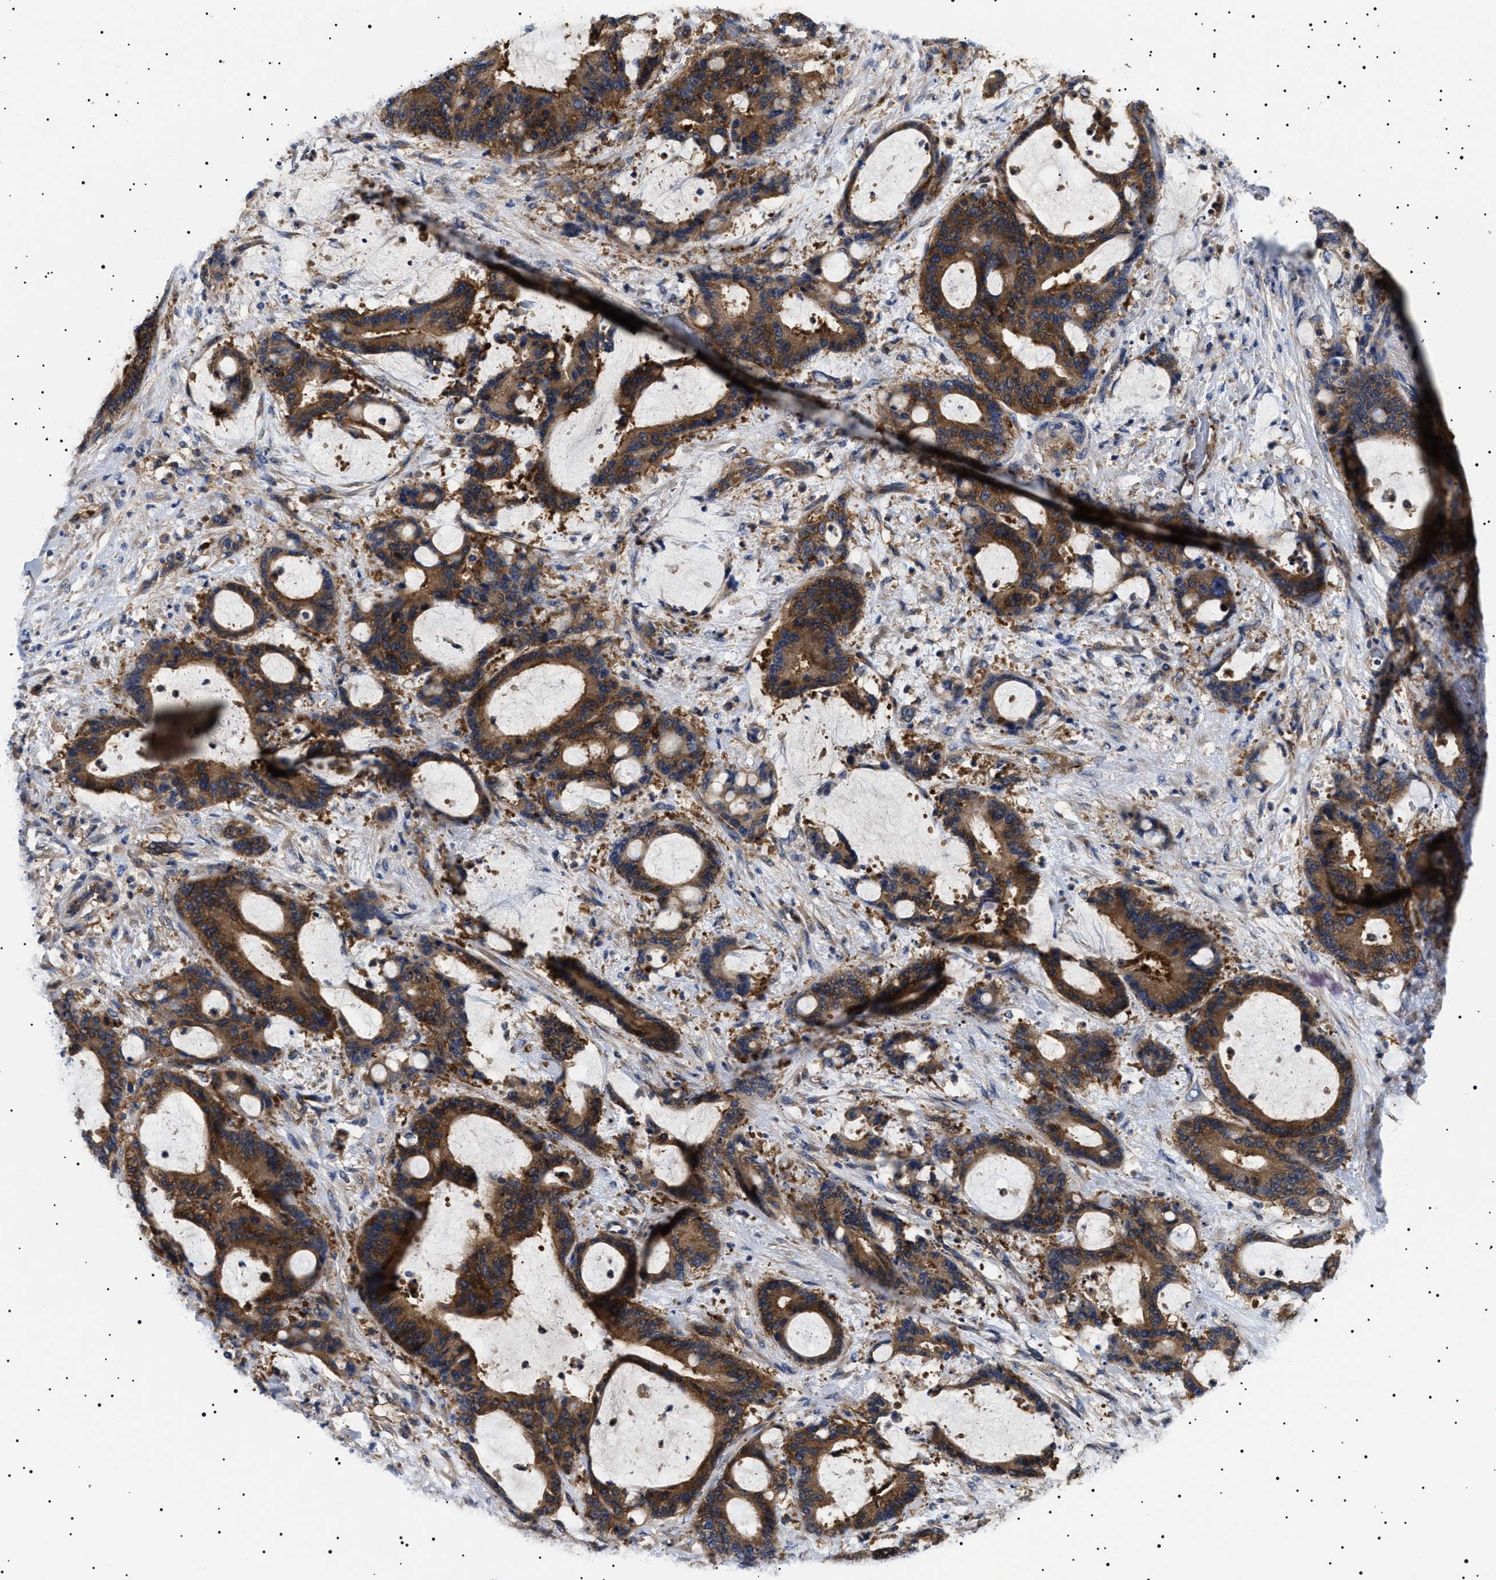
{"staining": {"intensity": "moderate", "quantity": ">75%", "location": "cytoplasmic/membranous"}, "tissue": "liver cancer", "cell_type": "Tumor cells", "image_type": "cancer", "snomed": [{"axis": "morphology", "description": "Normal tissue, NOS"}, {"axis": "morphology", "description": "Cholangiocarcinoma"}, {"axis": "topography", "description": "Liver"}, {"axis": "topography", "description": "Peripheral nerve tissue"}], "caption": "The photomicrograph demonstrates staining of cholangiocarcinoma (liver), revealing moderate cytoplasmic/membranous protein expression (brown color) within tumor cells.", "gene": "TPP2", "patient": {"sex": "female", "age": 73}}